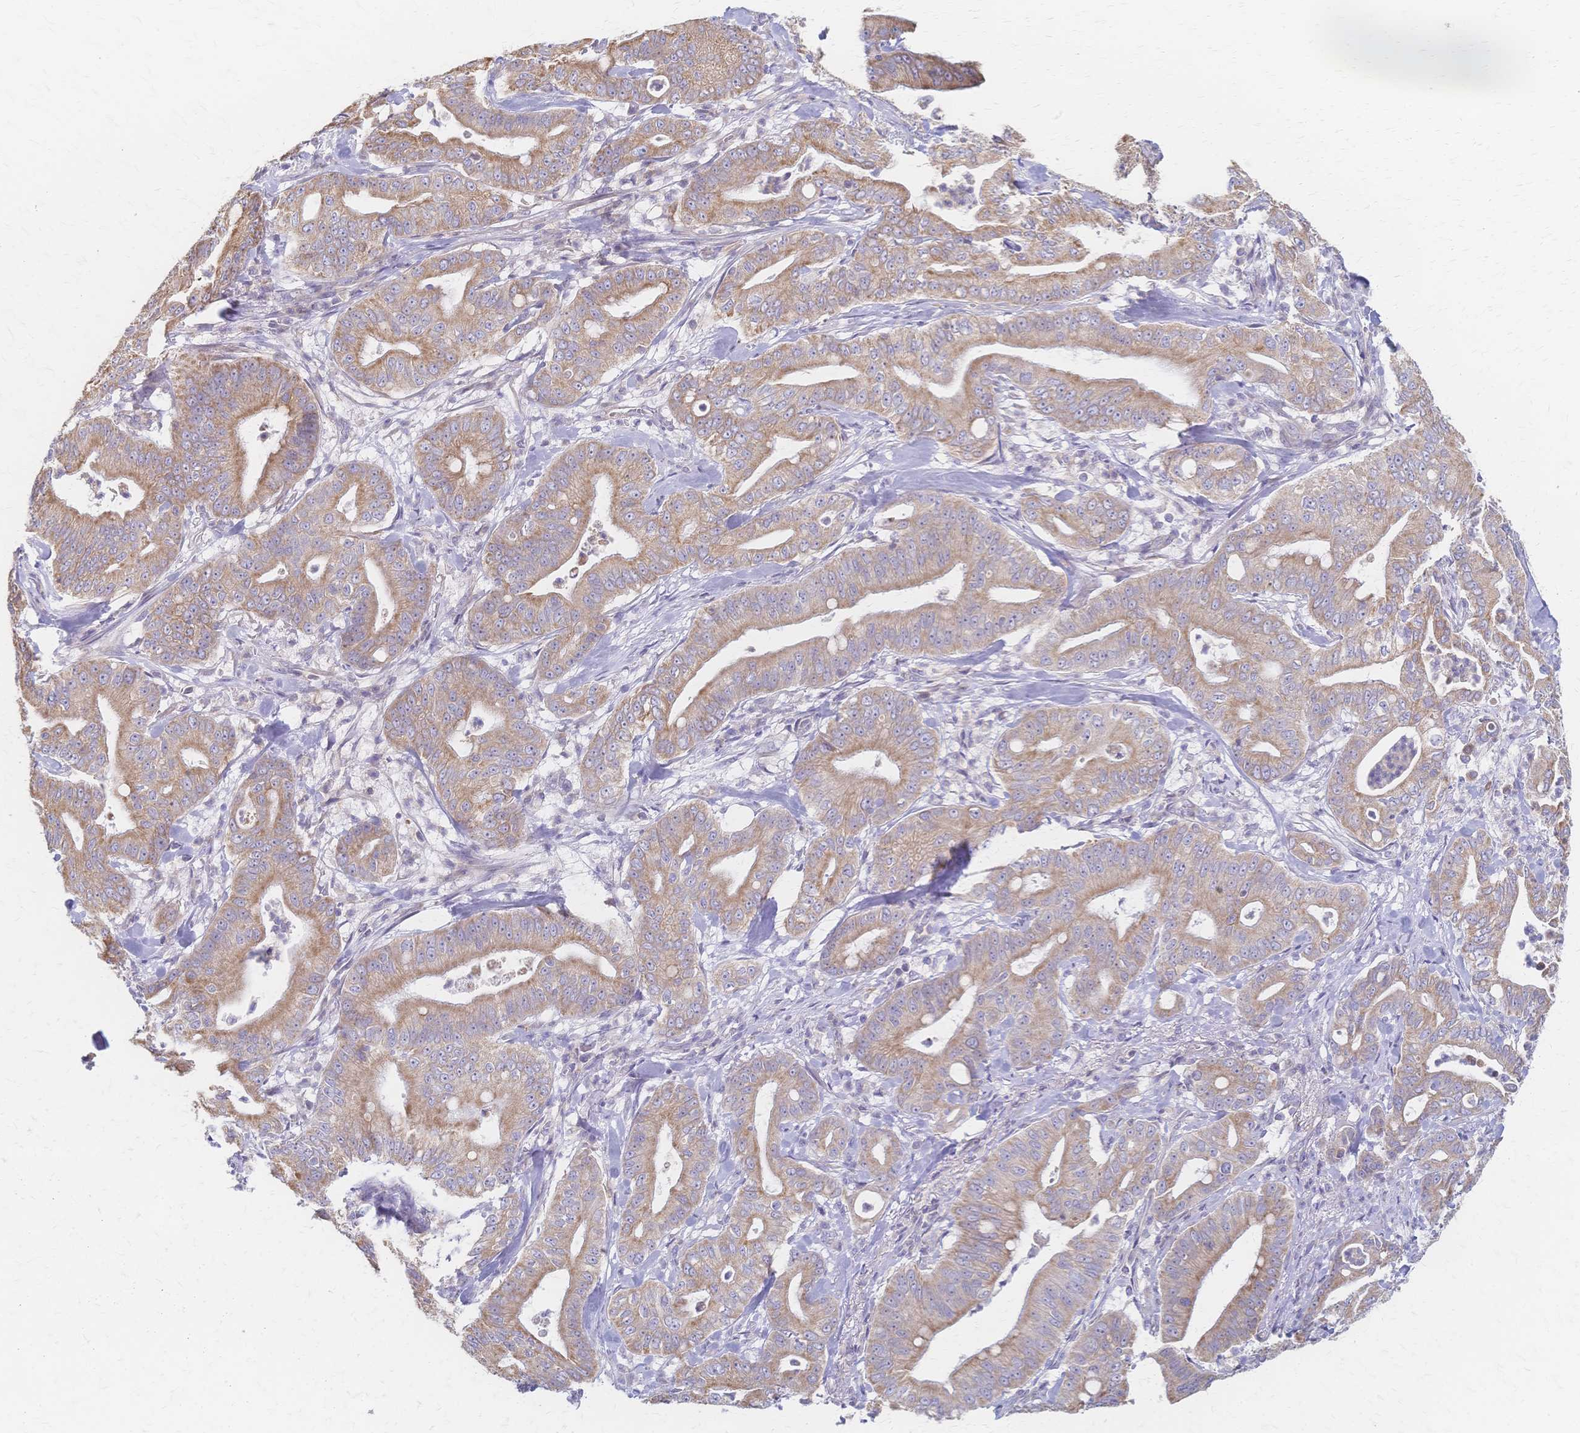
{"staining": {"intensity": "weak", "quantity": ">75%", "location": "cytoplasmic/membranous"}, "tissue": "pancreatic cancer", "cell_type": "Tumor cells", "image_type": "cancer", "snomed": [{"axis": "morphology", "description": "Adenocarcinoma, NOS"}, {"axis": "topography", "description": "Pancreas"}], "caption": "Immunohistochemical staining of human pancreatic cancer (adenocarcinoma) reveals low levels of weak cytoplasmic/membranous staining in about >75% of tumor cells.", "gene": "CYB5A", "patient": {"sex": "male", "age": 71}}